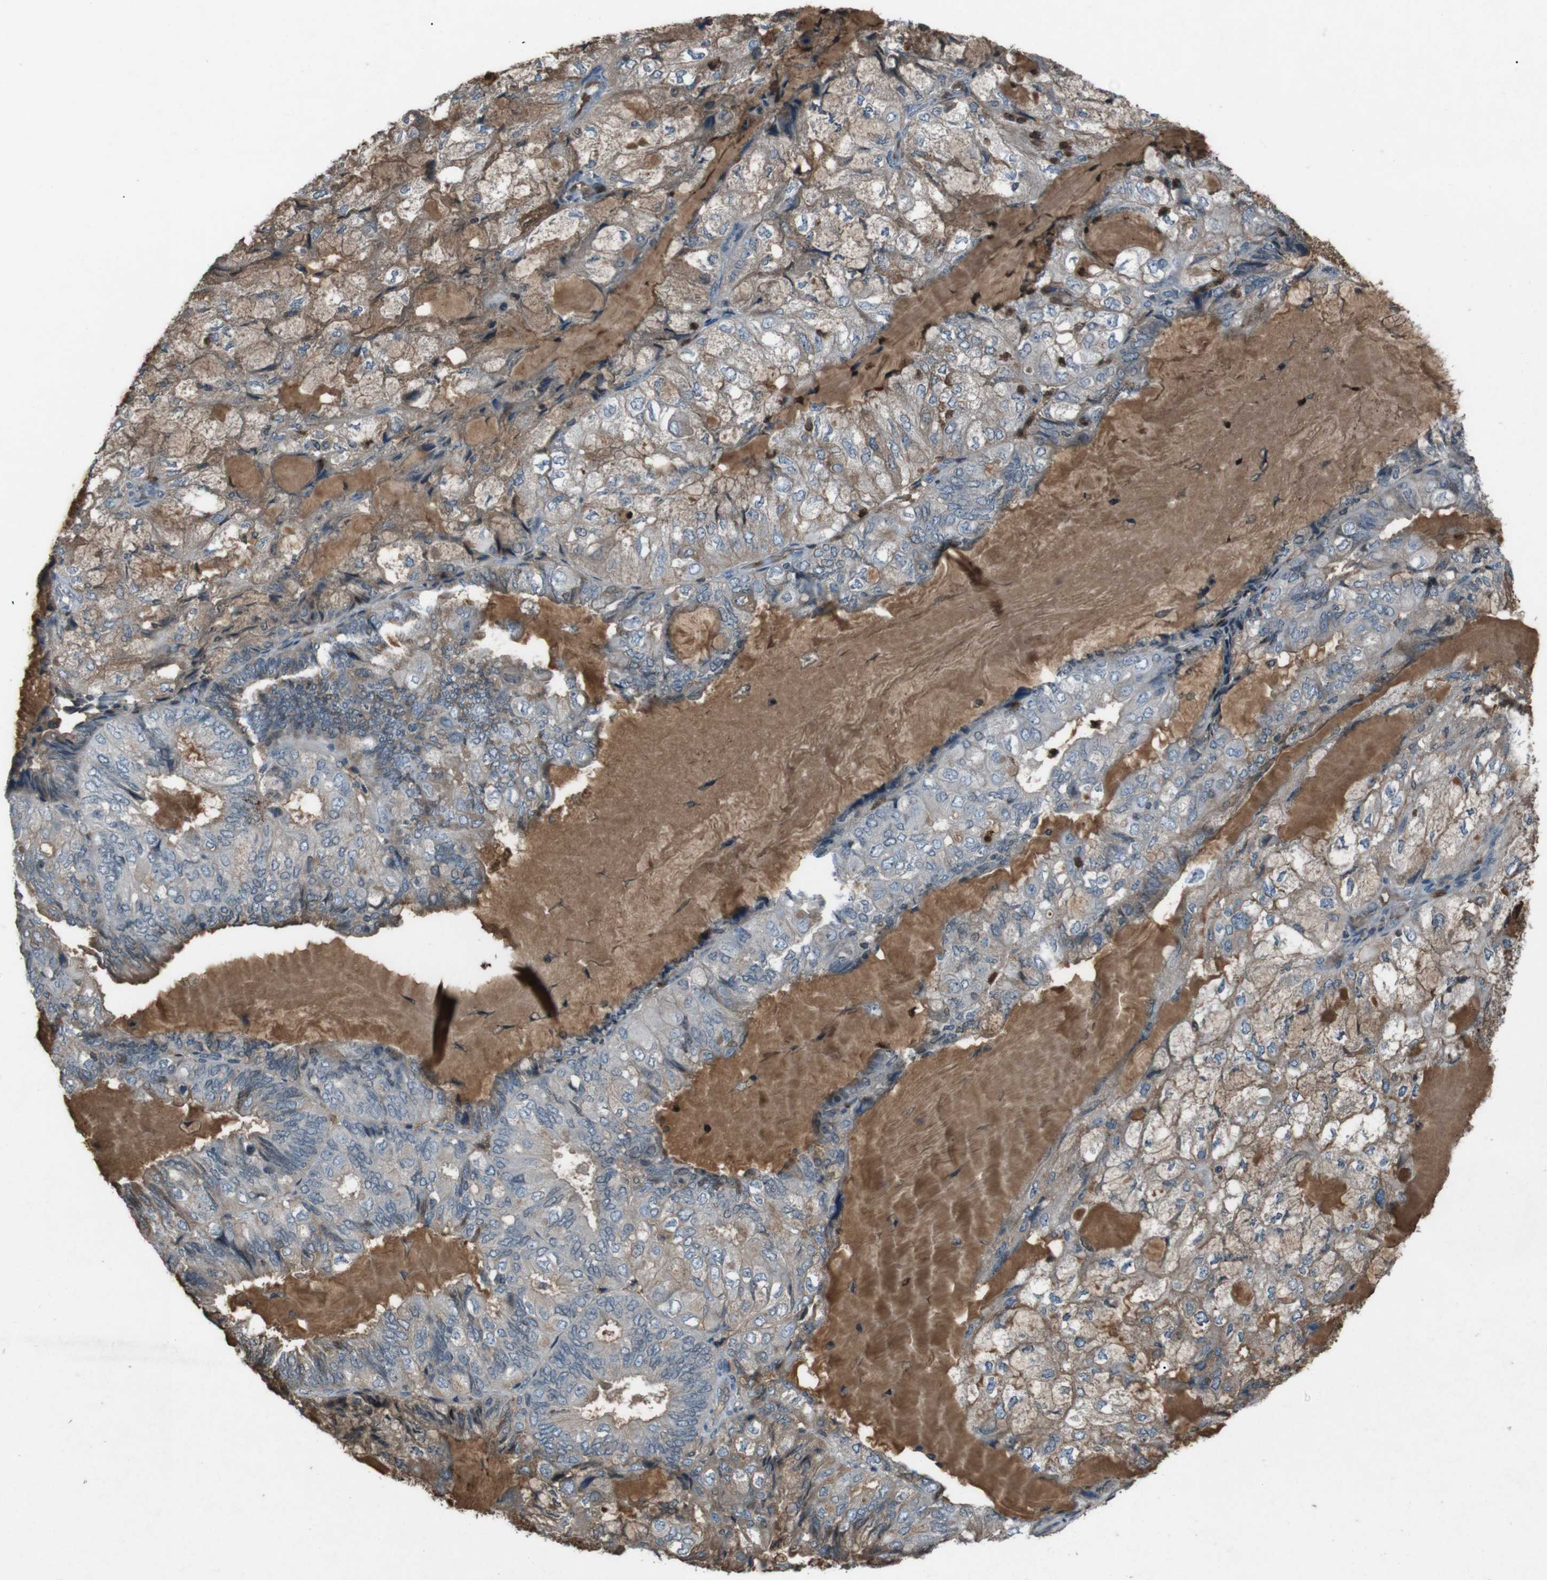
{"staining": {"intensity": "weak", "quantity": "25%-75%", "location": "cytoplasmic/membranous"}, "tissue": "endometrial cancer", "cell_type": "Tumor cells", "image_type": "cancer", "snomed": [{"axis": "morphology", "description": "Adenocarcinoma, NOS"}, {"axis": "topography", "description": "Endometrium"}], "caption": "Endometrial adenocarcinoma stained with immunohistochemistry exhibits weak cytoplasmic/membranous positivity in approximately 25%-75% of tumor cells.", "gene": "UGT1A6", "patient": {"sex": "female", "age": 81}}